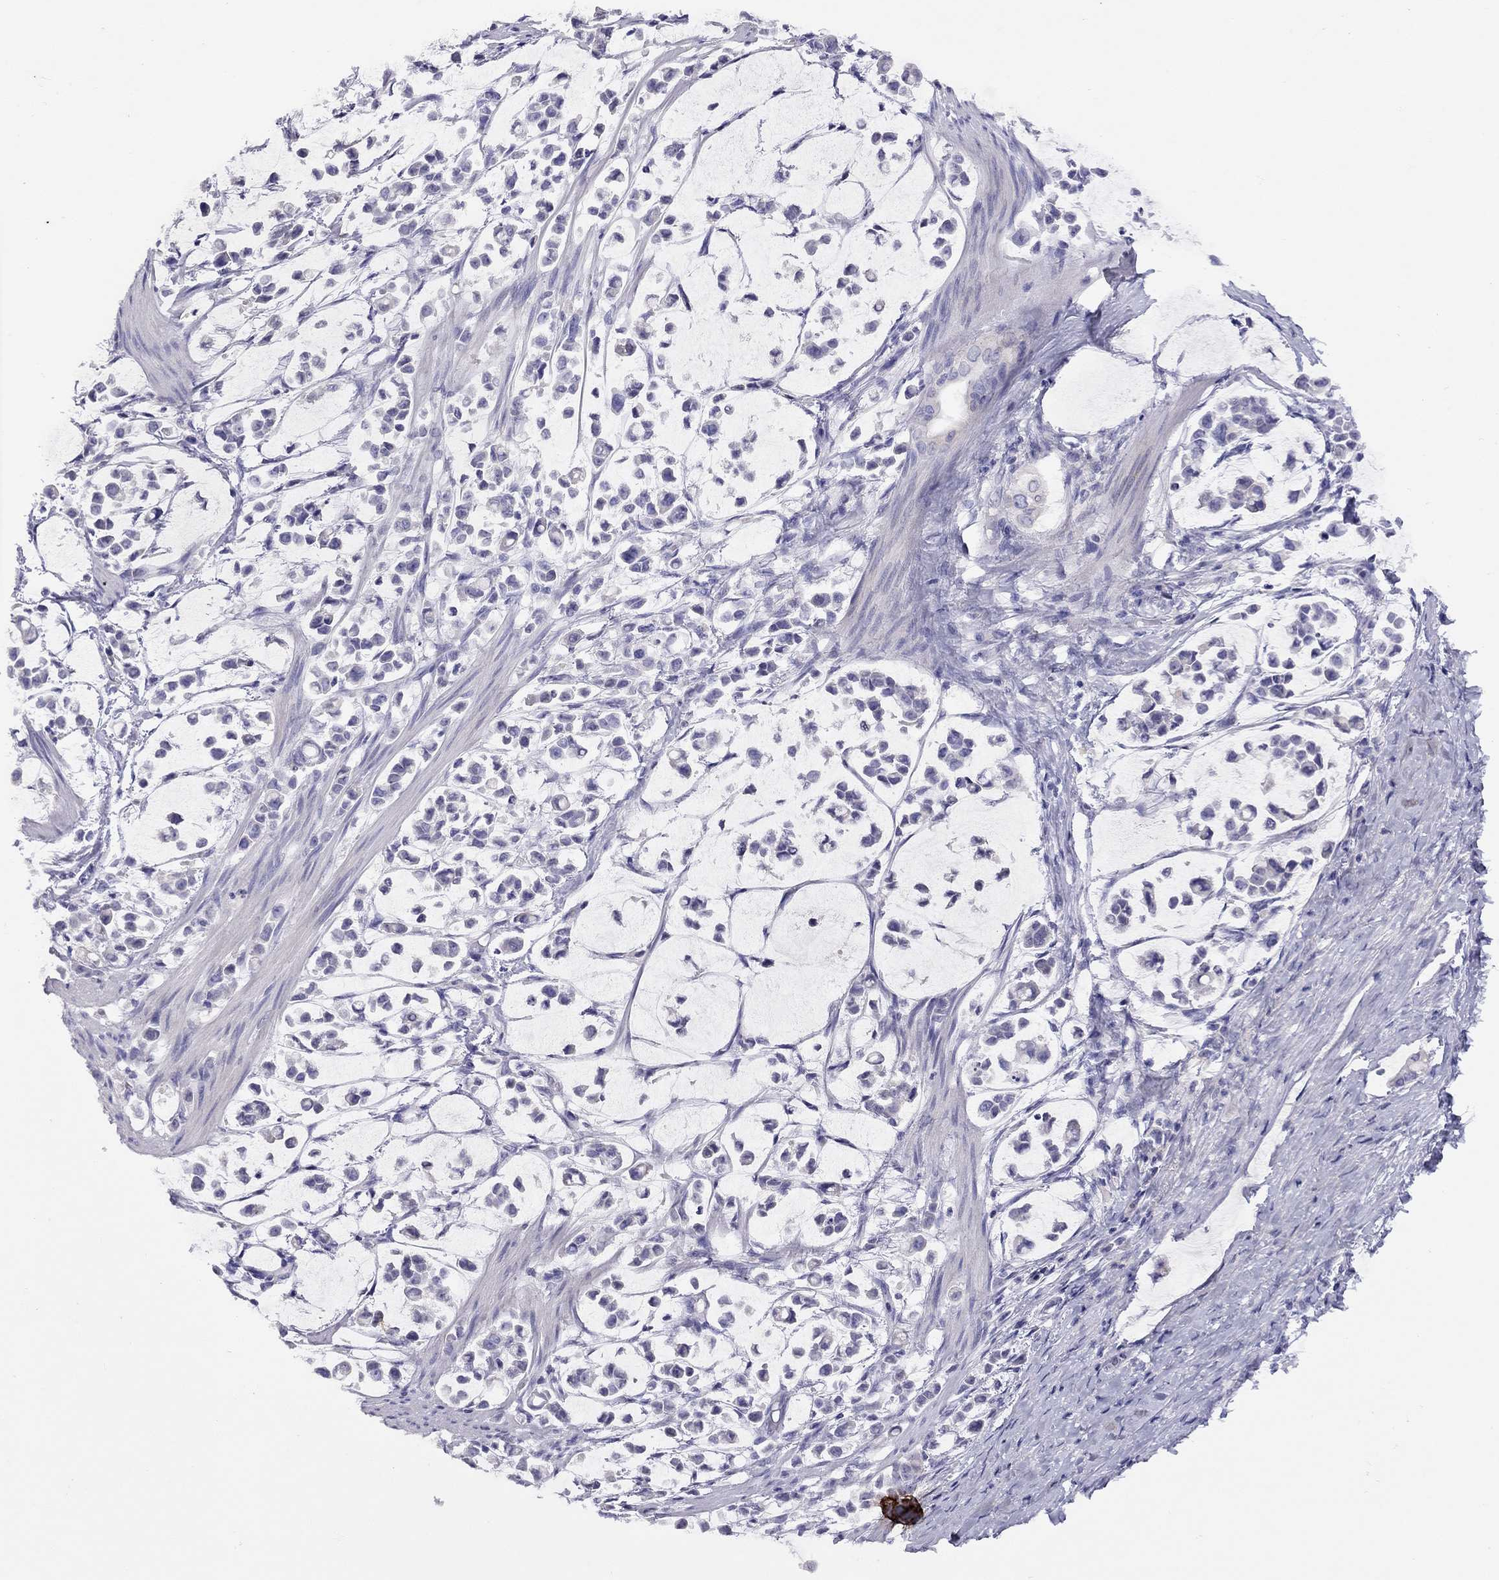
{"staining": {"intensity": "negative", "quantity": "none", "location": "none"}, "tissue": "stomach cancer", "cell_type": "Tumor cells", "image_type": "cancer", "snomed": [{"axis": "morphology", "description": "Adenocarcinoma, NOS"}, {"axis": "topography", "description": "Stomach"}], "caption": "High magnification brightfield microscopy of stomach adenocarcinoma stained with DAB (3,3'-diaminobenzidine) (brown) and counterstained with hematoxylin (blue): tumor cells show no significant expression. (IHC, brightfield microscopy, high magnification).", "gene": "CPNE4", "patient": {"sex": "male", "age": 82}}